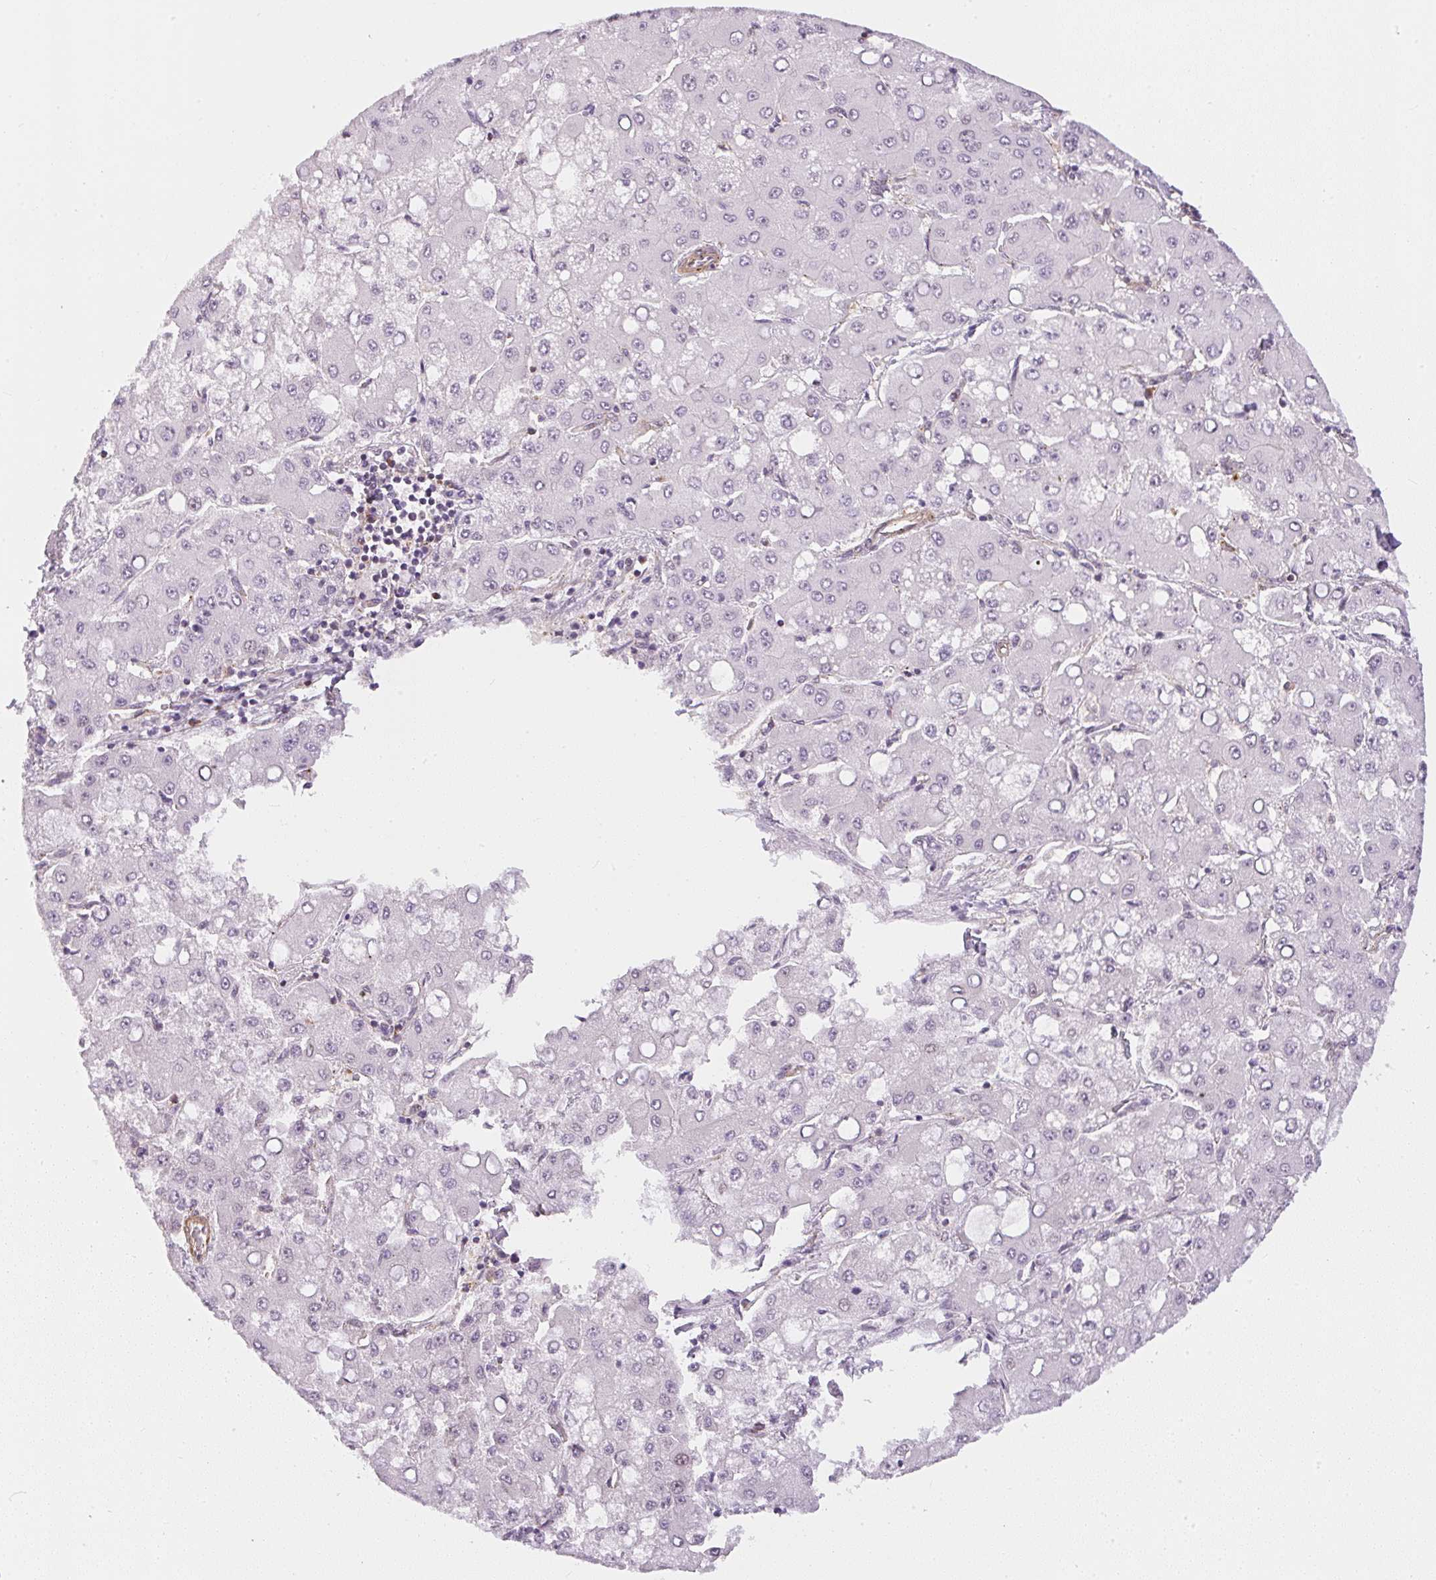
{"staining": {"intensity": "moderate", "quantity": "<25%", "location": "cytoplasmic/membranous"}, "tissue": "liver cancer", "cell_type": "Tumor cells", "image_type": "cancer", "snomed": [{"axis": "morphology", "description": "Carcinoma, Hepatocellular, NOS"}, {"axis": "topography", "description": "Liver"}], "caption": "Human liver hepatocellular carcinoma stained with a brown dye shows moderate cytoplasmic/membranous positive expression in approximately <25% of tumor cells.", "gene": "SULF1", "patient": {"sex": "male", "age": 40}}